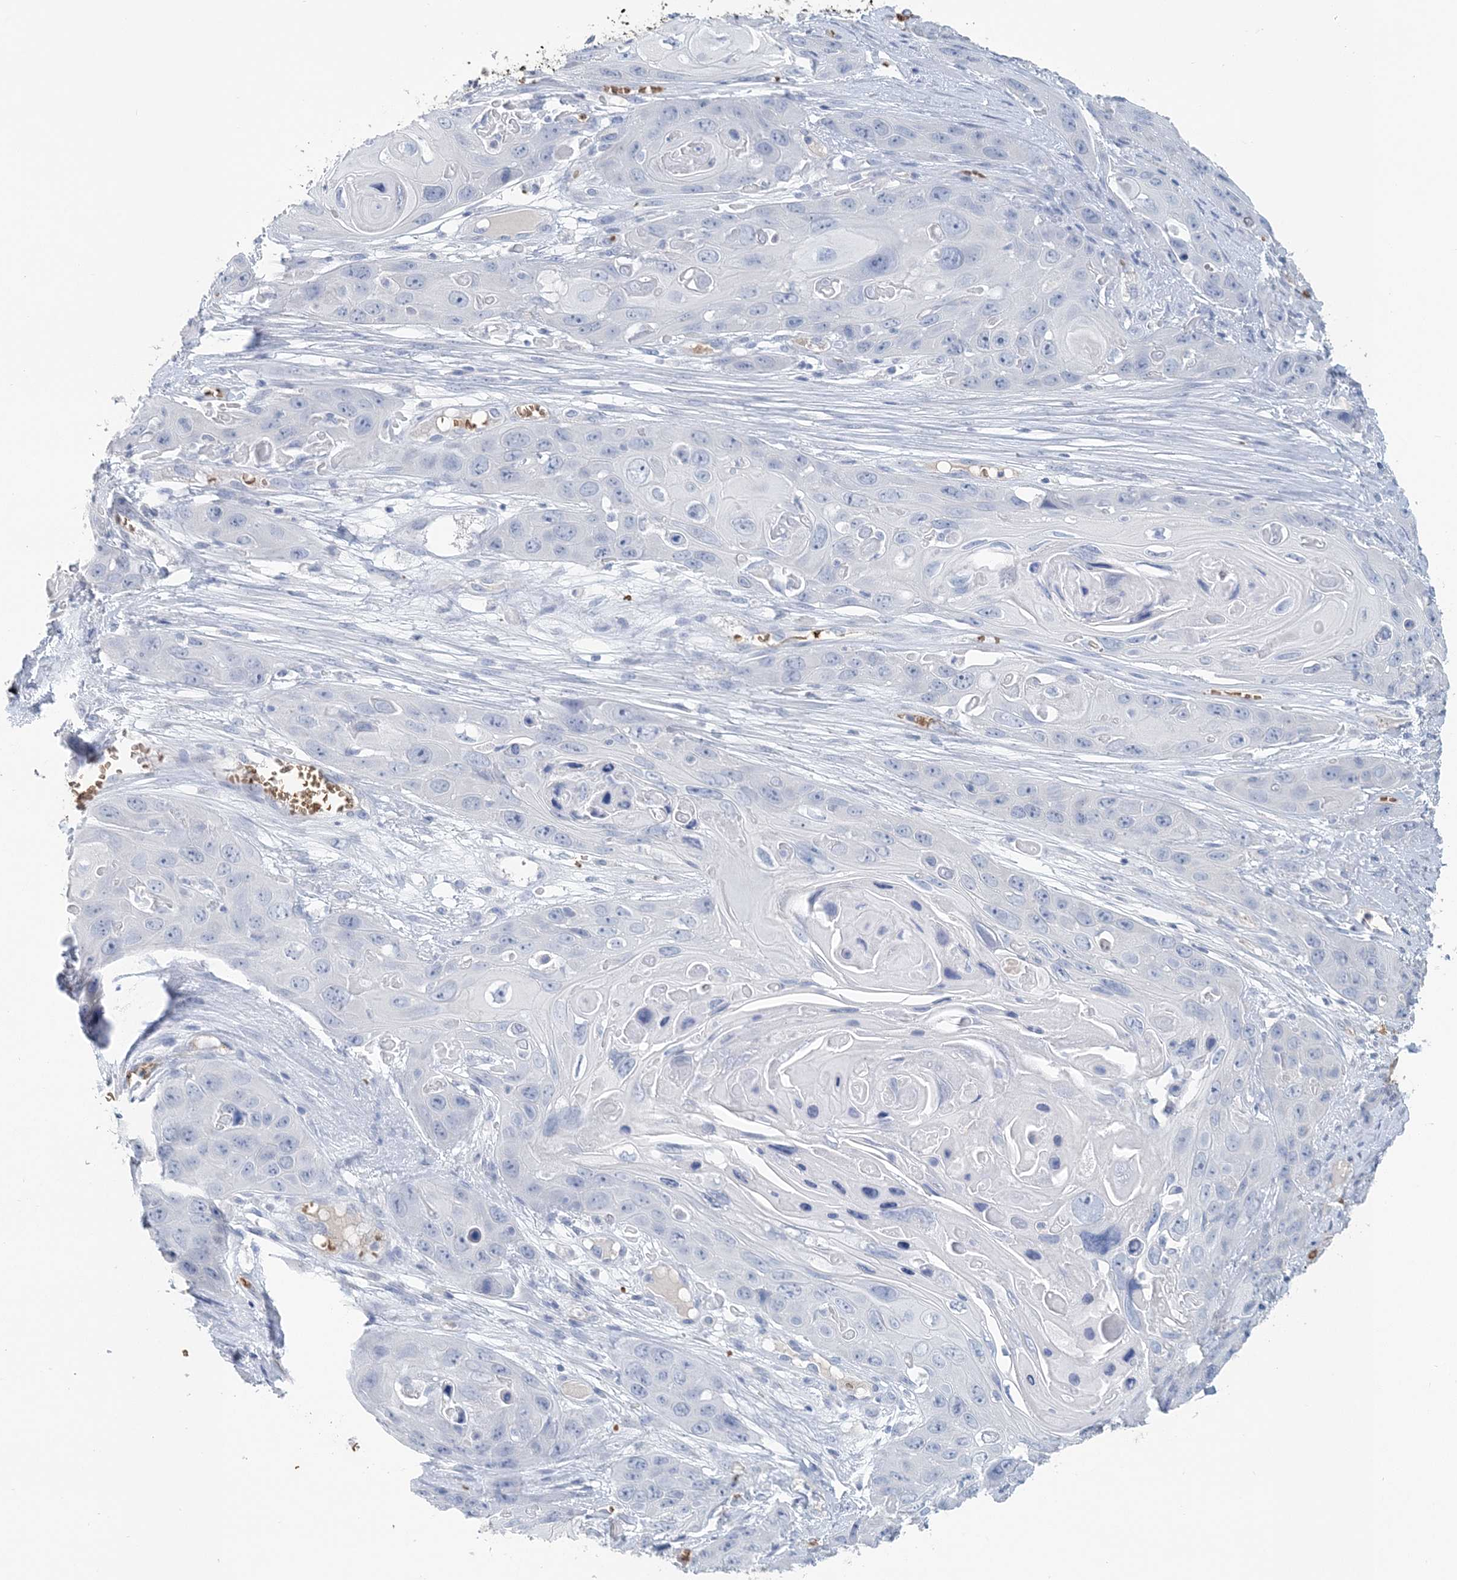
{"staining": {"intensity": "negative", "quantity": "none", "location": "none"}, "tissue": "skin cancer", "cell_type": "Tumor cells", "image_type": "cancer", "snomed": [{"axis": "morphology", "description": "Squamous cell carcinoma, NOS"}, {"axis": "topography", "description": "Skin"}], "caption": "Immunohistochemistry of human squamous cell carcinoma (skin) displays no positivity in tumor cells.", "gene": "HBD", "patient": {"sex": "male", "age": 55}}